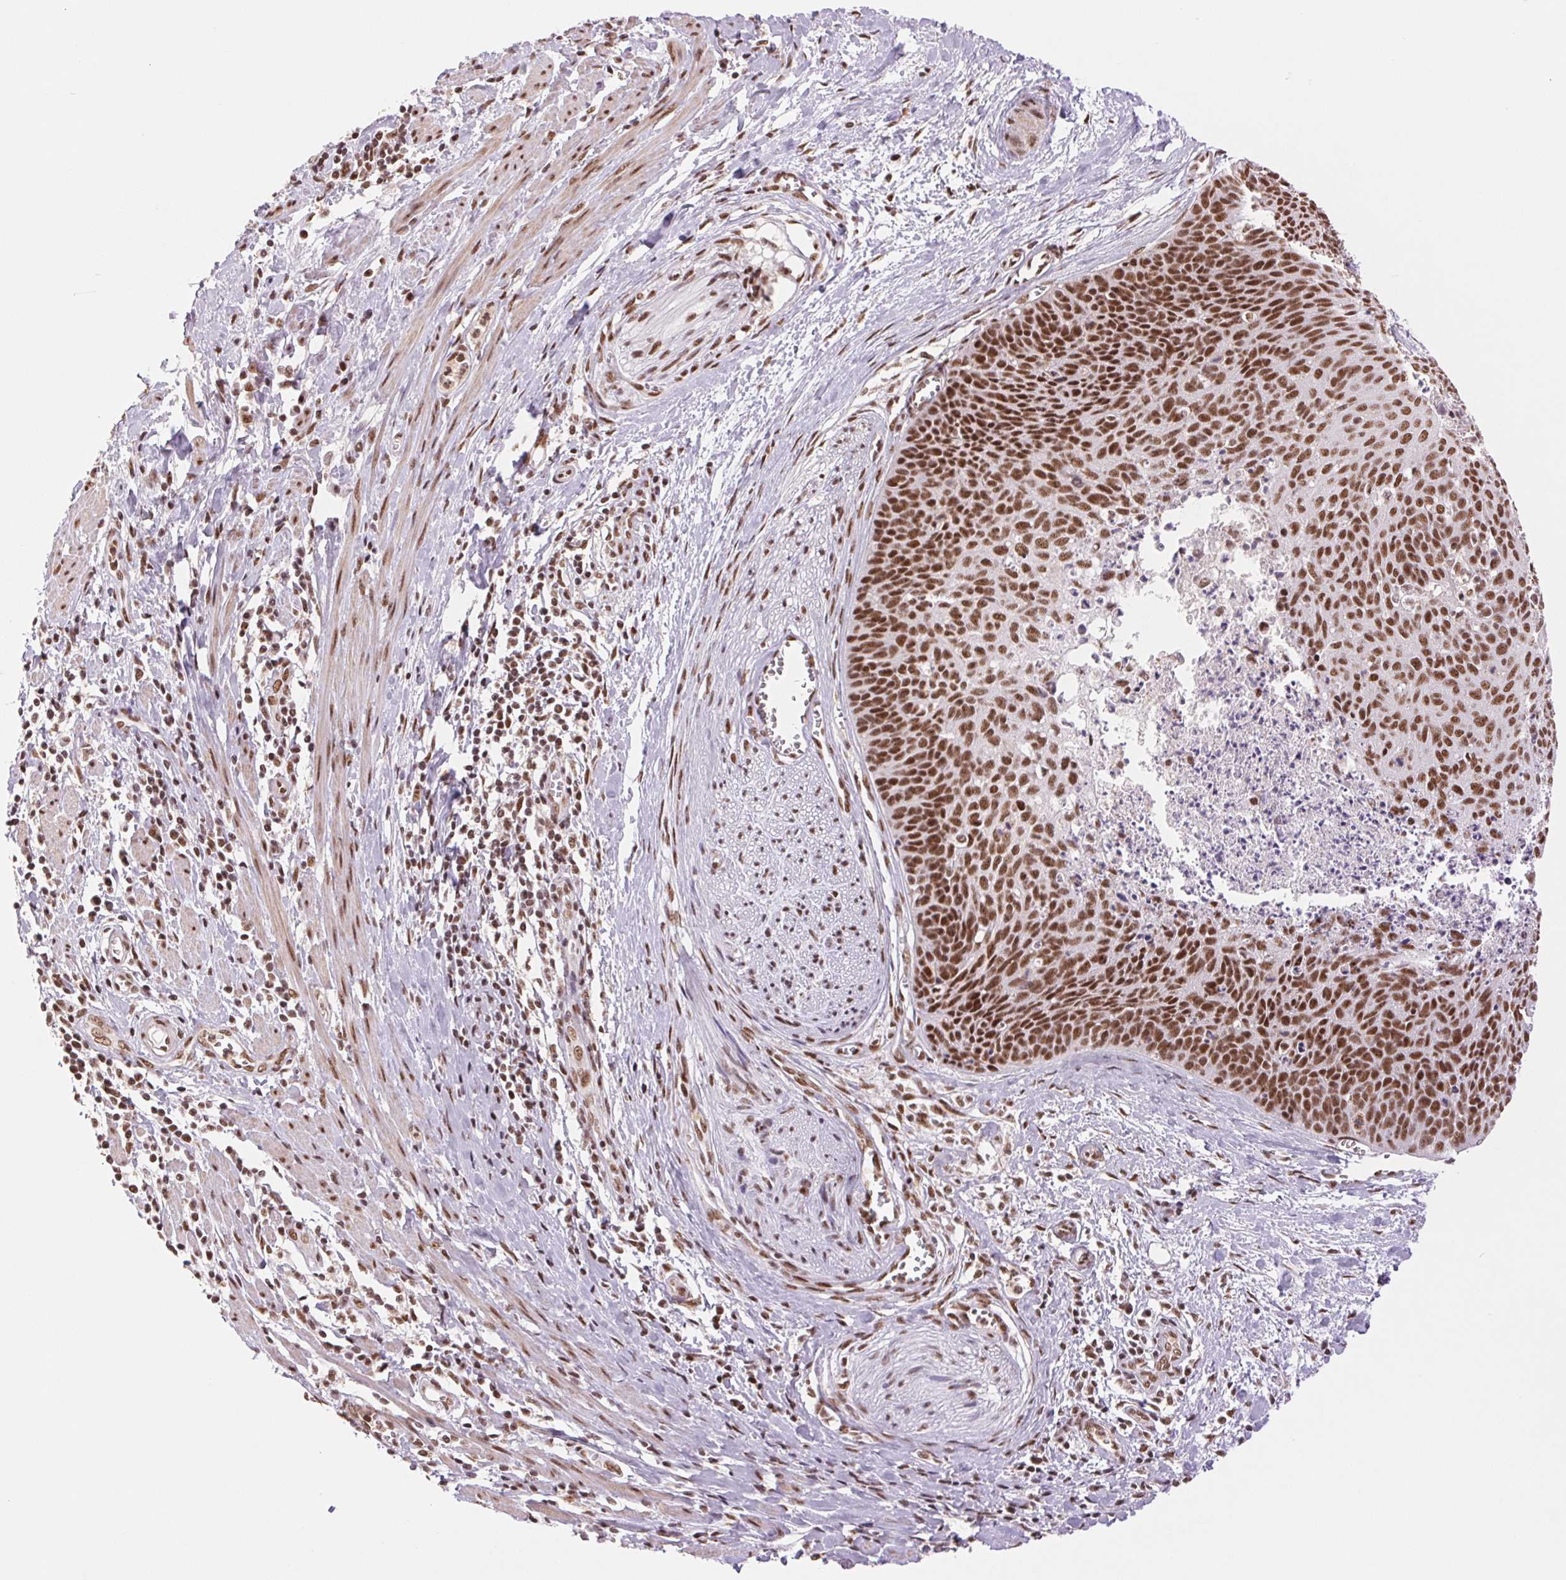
{"staining": {"intensity": "strong", "quantity": ">75%", "location": "nuclear"}, "tissue": "cervical cancer", "cell_type": "Tumor cells", "image_type": "cancer", "snomed": [{"axis": "morphology", "description": "Squamous cell carcinoma, NOS"}, {"axis": "topography", "description": "Cervix"}], "caption": "A high-resolution histopathology image shows immunohistochemistry staining of squamous cell carcinoma (cervical), which demonstrates strong nuclear expression in approximately >75% of tumor cells. (brown staining indicates protein expression, while blue staining denotes nuclei).", "gene": "SREK1", "patient": {"sex": "female", "age": 55}}